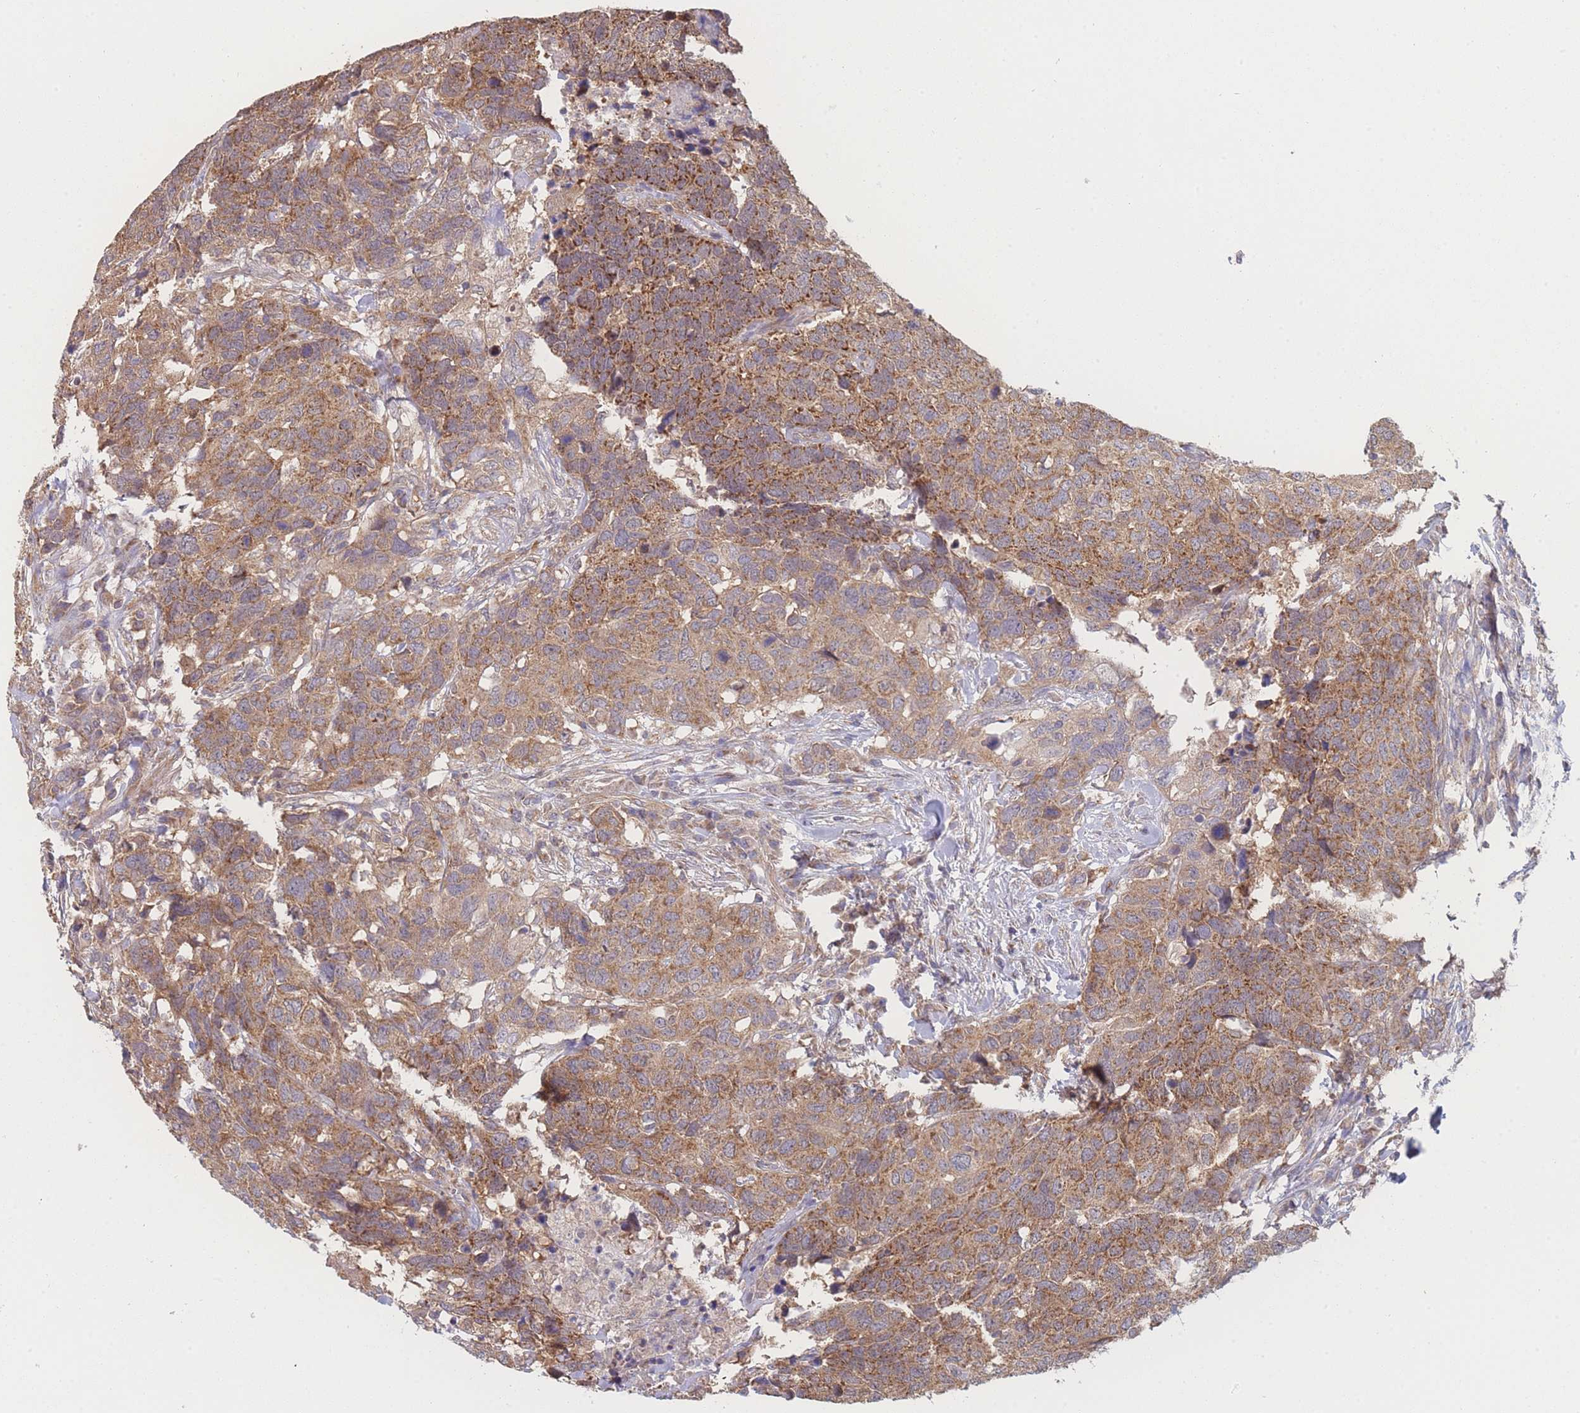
{"staining": {"intensity": "moderate", "quantity": ">75%", "location": "cytoplasmic/membranous"}, "tissue": "head and neck cancer", "cell_type": "Tumor cells", "image_type": "cancer", "snomed": [{"axis": "morphology", "description": "Normal tissue, NOS"}, {"axis": "morphology", "description": "Squamous cell carcinoma, NOS"}, {"axis": "topography", "description": "Skeletal muscle"}, {"axis": "topography", "description": "Vascular tissue"}, {"axis": "topography", "description": "Peripheral nerve tissue"}, {"axis": "topography", "description": "Head-Neck"}], "caption": "Moderate cytoplasmic/membranous staining for a protein is identified in approximately >75% of tumor cells of head and neck cancer using immunohistochemistry (IHC).", "gene": "MRPS18B", "patient": {"sex": "male", "age": 66}}